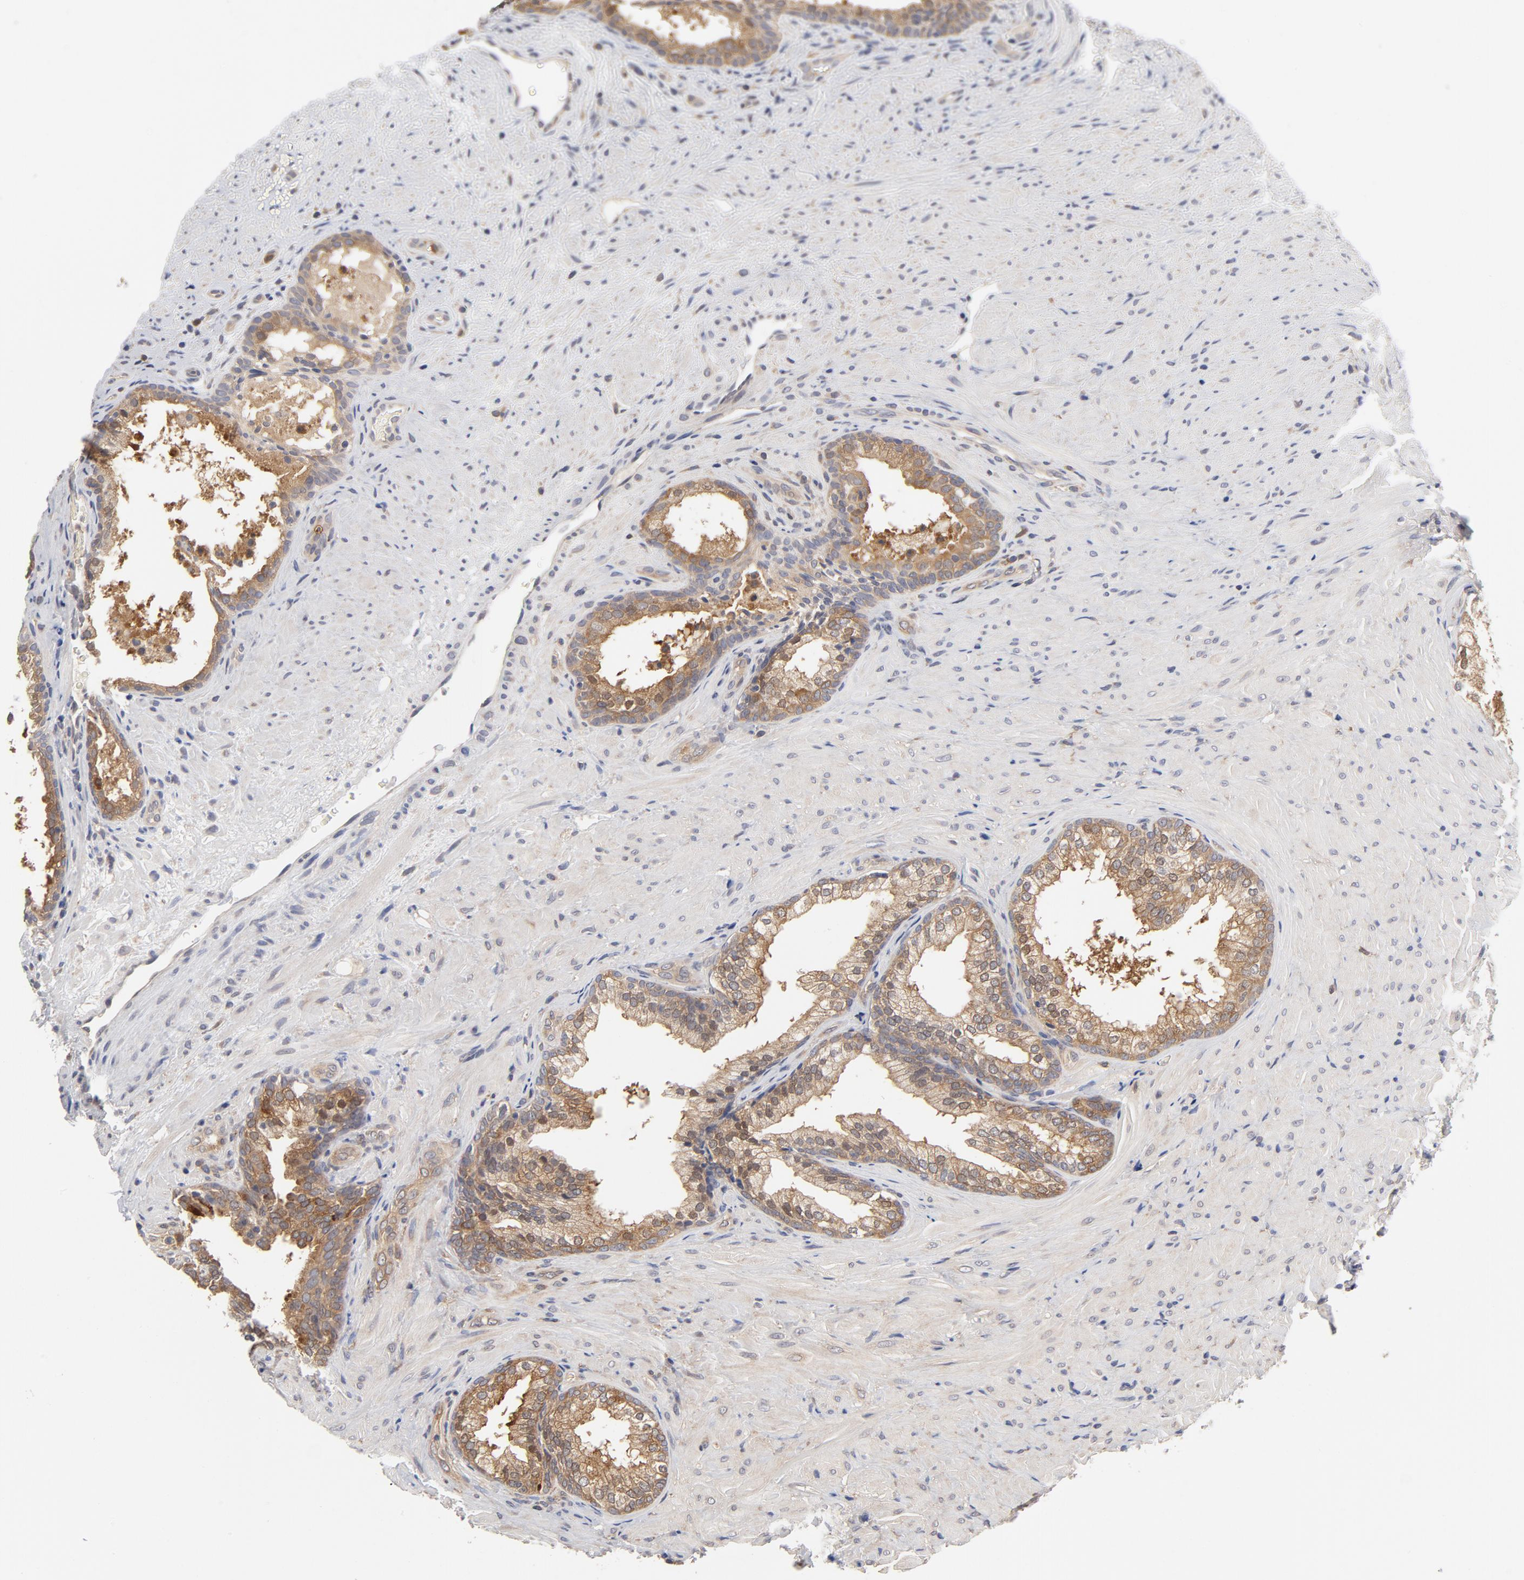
{"staining": {"intensity": "weak", "quantity": "25%-75%", "location": "cytoplasmic/membranous"}, "tissue": "prostate", "cell_type": "Glandular cells", "image_type": "normal", "snomed": [{"axis": "morphology", "description": "Normal tissue, NOS"}, {"axis": "topography", "description": "Prostate"}], "caption": "Prostate stained with DAB (3,3'-diaminobenzidine) immunohistochemistry reveals low levels of weak cytoplasmic/membranous staining in approximately 25%-75% of glandular cells. (DAB (3,3'-diaminobenzidine) IHC with brightfield microscopy, high magnification).", "gene": "ASMTL", "patient": {"sex": "male", "age": 76}}